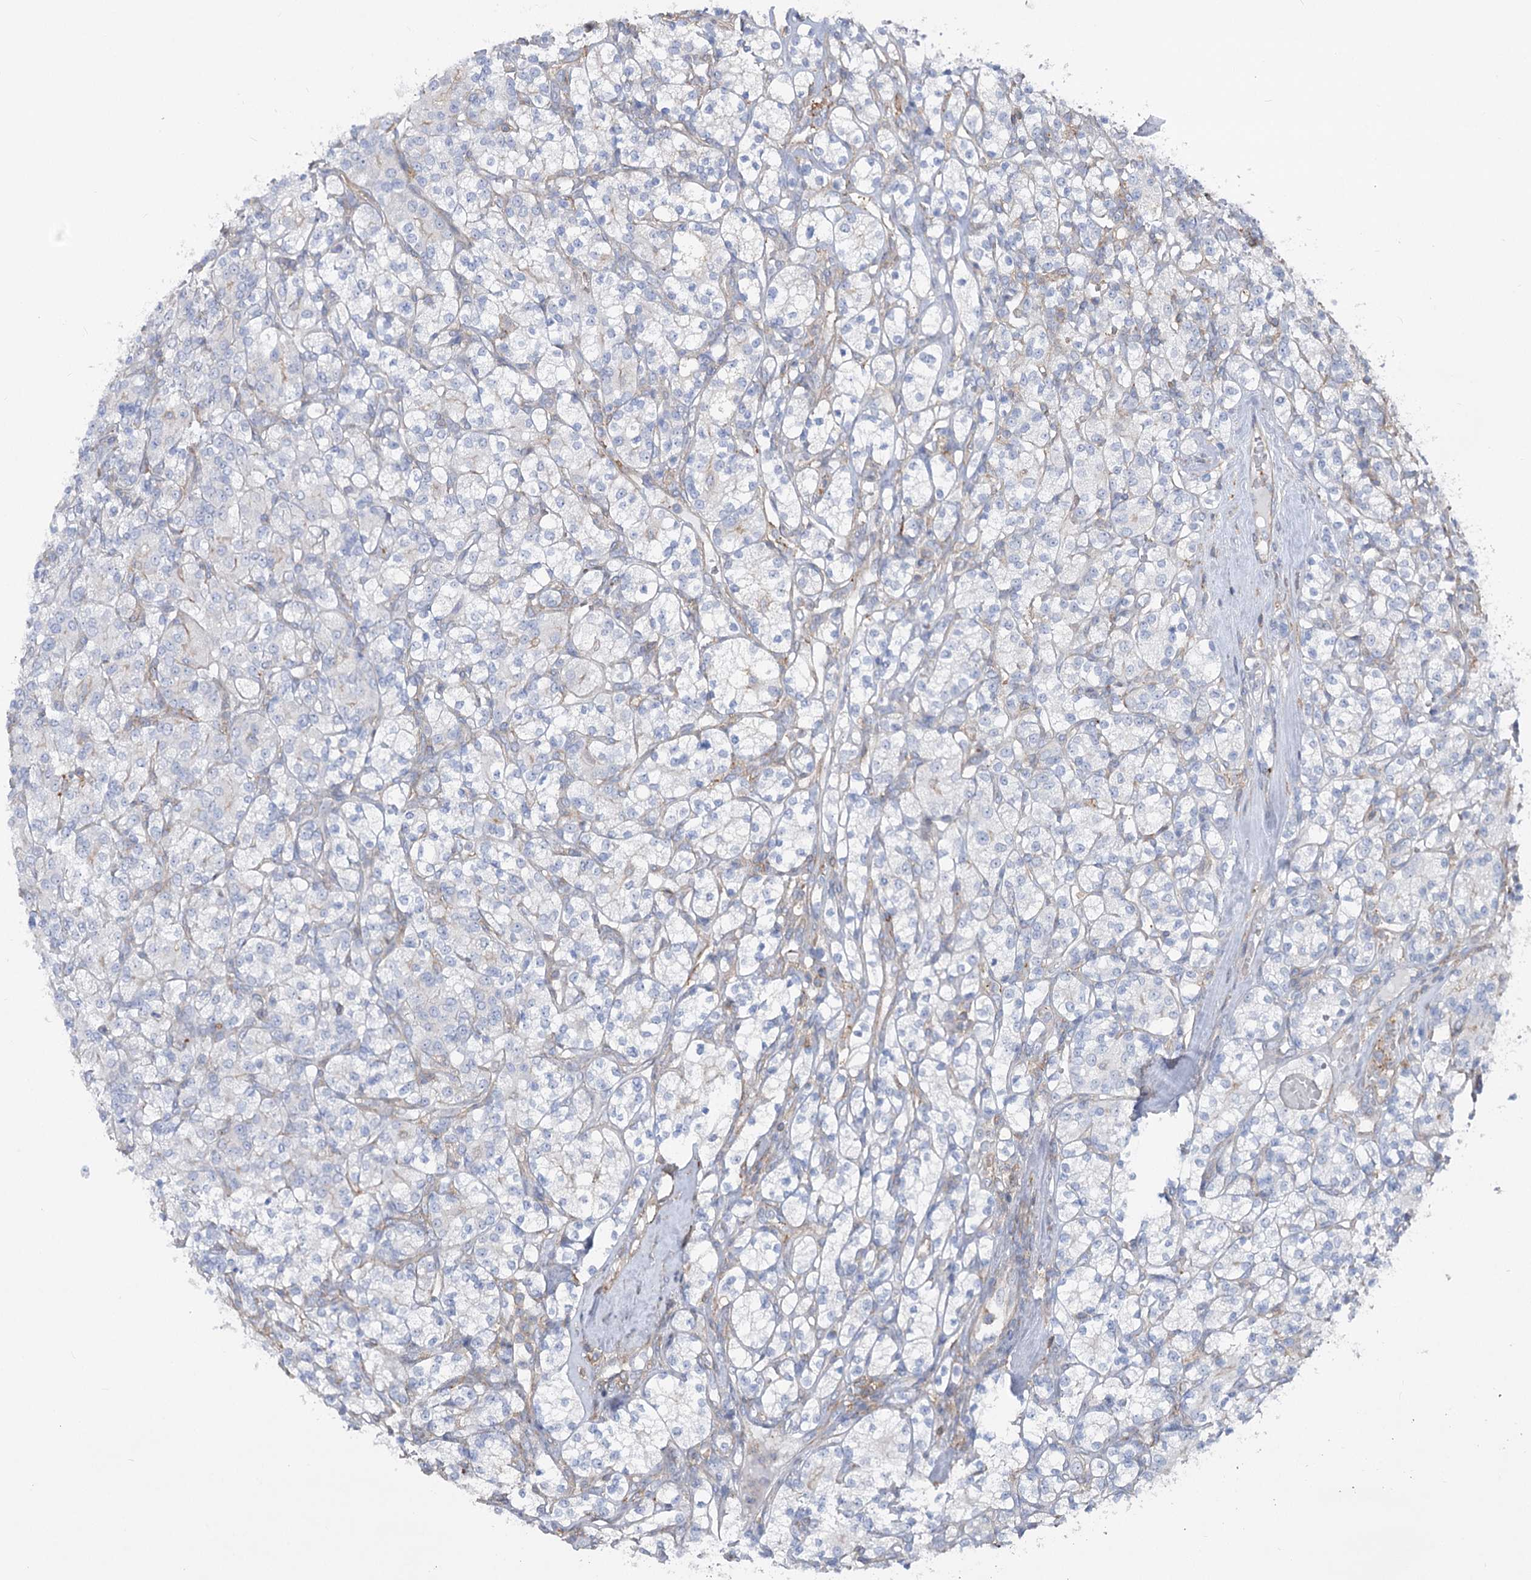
{"staining": {"intensity": "negative", "quantity": "none", "location": "none"}, "tissue": "renal cancer", "cell_type": "Tumor cells", "image_type": "cancer", "snomed": [{"axis": "morphology", "description": "Adenocarcinoma, NOS"}, {"axis": "topography", "description": "Kidney"}], "caption": "A high-resolution image shows immunohistochemistry (IHC) staining of renal adenocarcinoma, which shows no significant expression in tumor cells.", "gene": "LARP1B", "patient": {"sex": "male", "age": 77}}